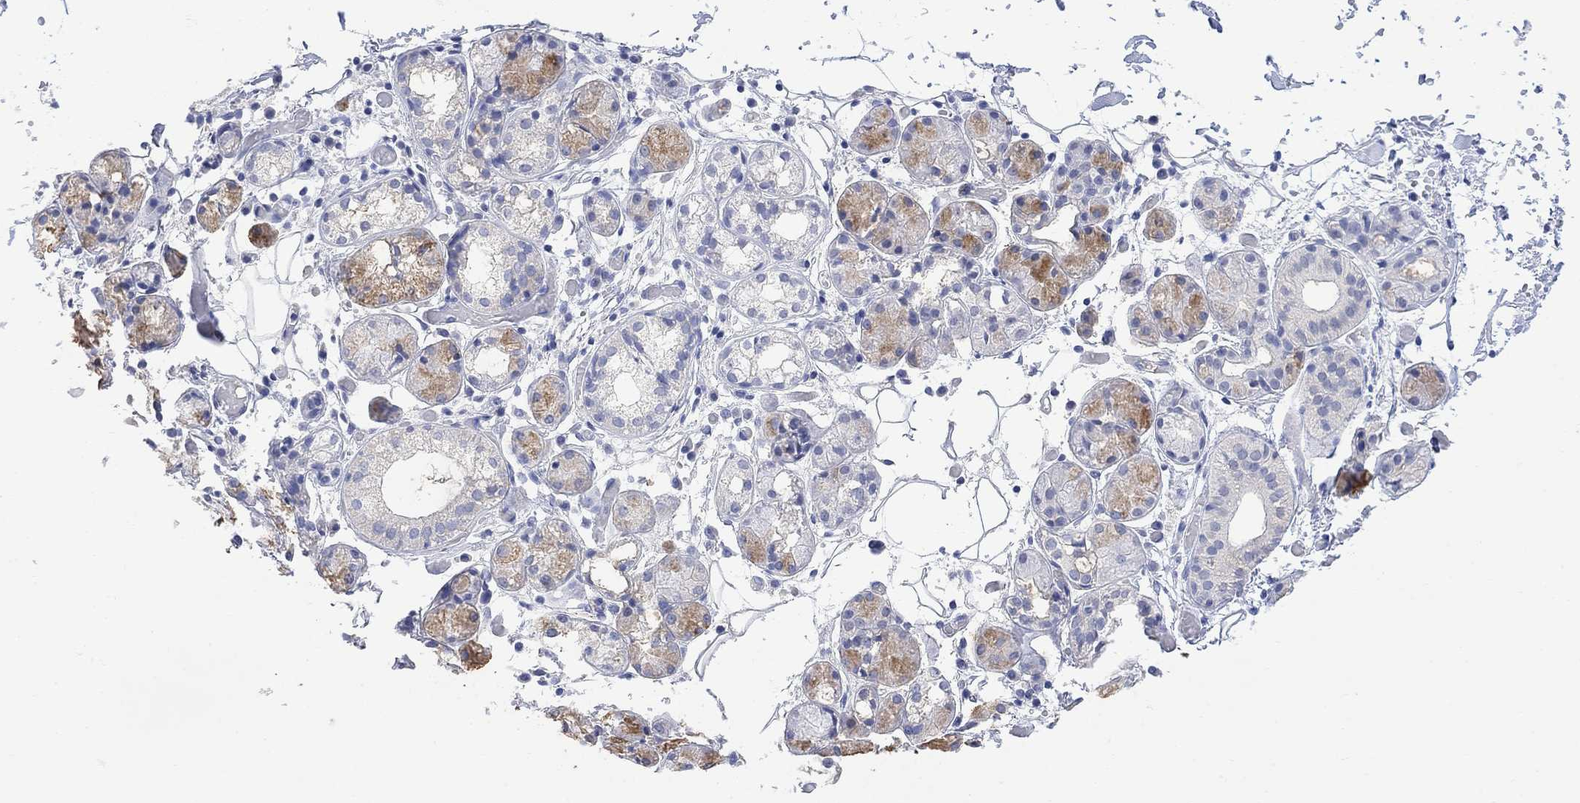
{"staining": {"intensity": "weak", "quantity": "<25%", "location": "cytoplasmic/membranous"}, "tissue": "salivary gland", "cell_type": "Glandular cells", "image_type": "normal", "snomed": [{"axis": "morphology", "description": "Normal tissue, NOS"}, {"axis": "topography", "description": "Salivary gland"}, {"axis": "topography", "description": "Peripheral nerve tissue"}], "caption": "Protein analysis of normal salivary gland exhibits no significant staining in glandular cells. (DAB immunohistochemistry, high magnification).", "gene": "FBP2", "patient": {"sex": "male", "age": 71}}